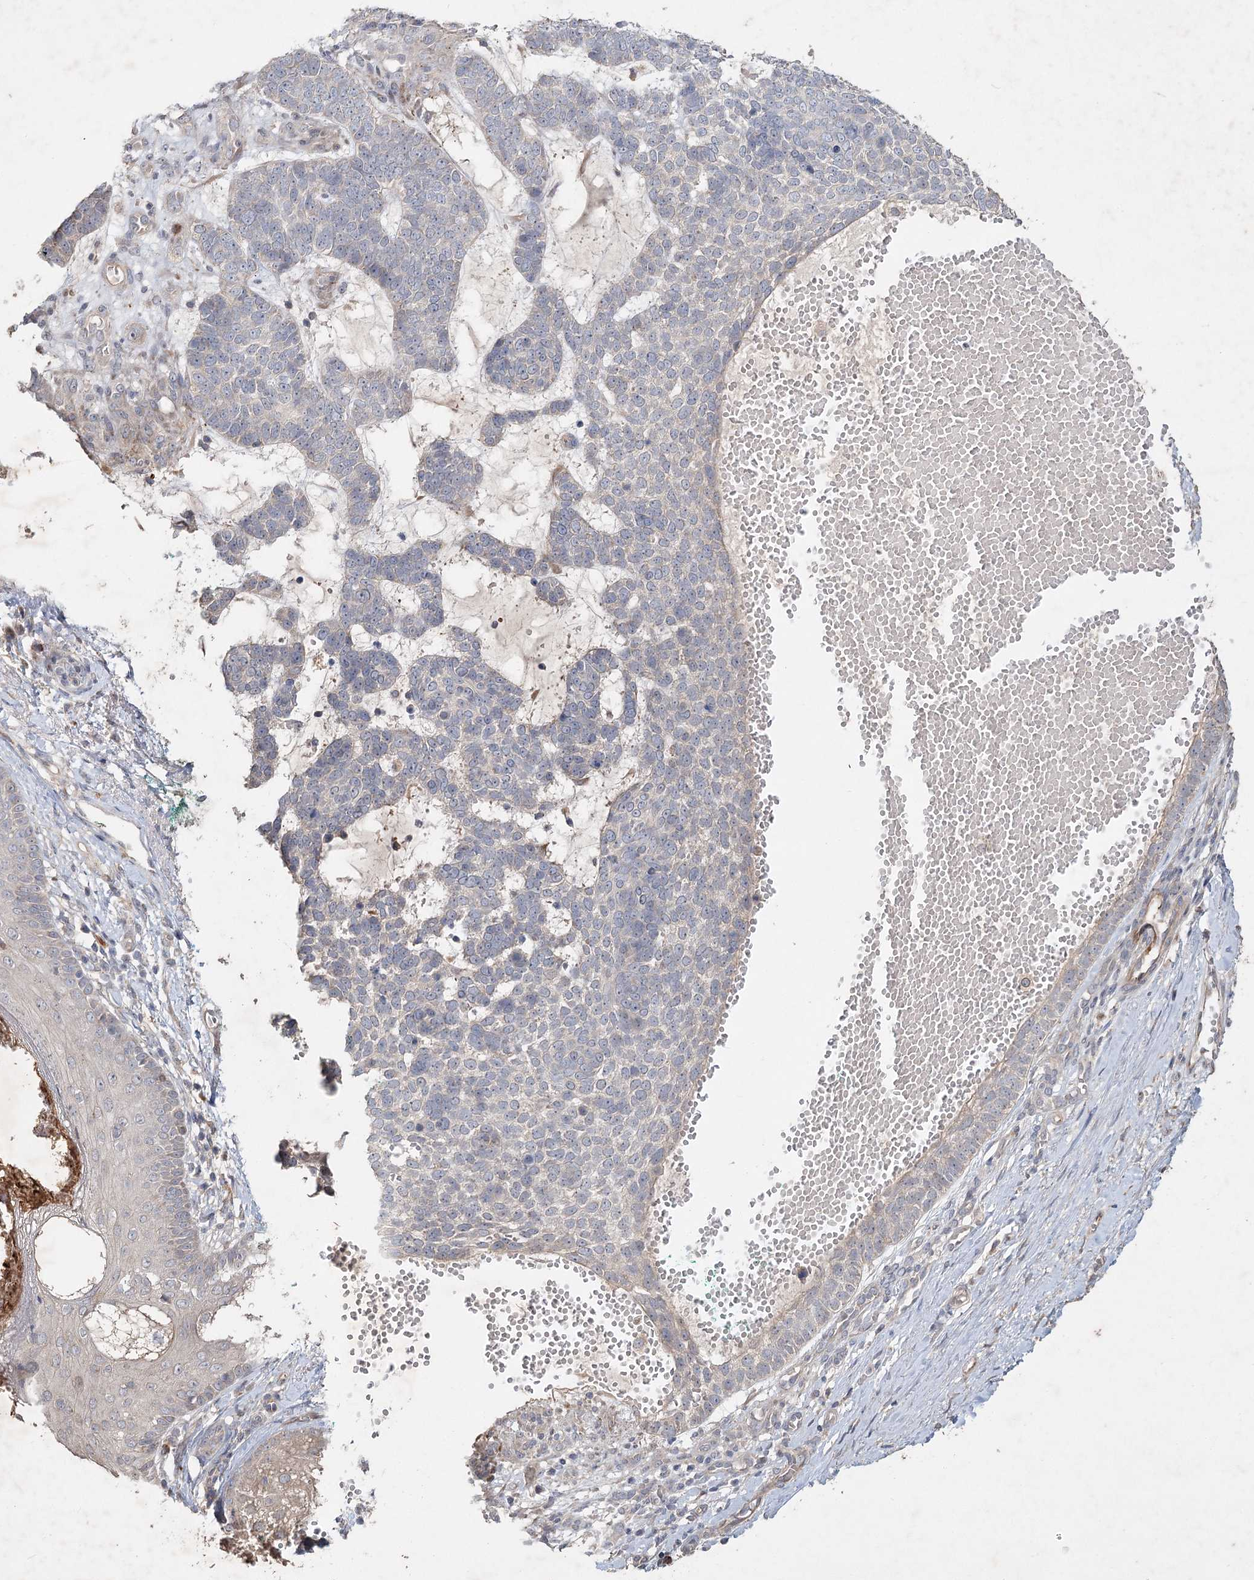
{"staining": {"intensity": "negative", "quantity": "none", "location": "none"}, "tissue": "skin cancer", "cell_type": "Tumor cells", "image_type": "cancer", "snomed": [{"axis": "morphology", "description": "Basal cell carcinoma"}, {"axis": "topography", "description": "Skin"}], "caption": "An immunohistochemistry micrograph of skin cancer is shown. There is no staining in tumor cells of skin cancer.", "gene": "IRAK1BP1", "patient": {"sex": "female", "age": 81}}